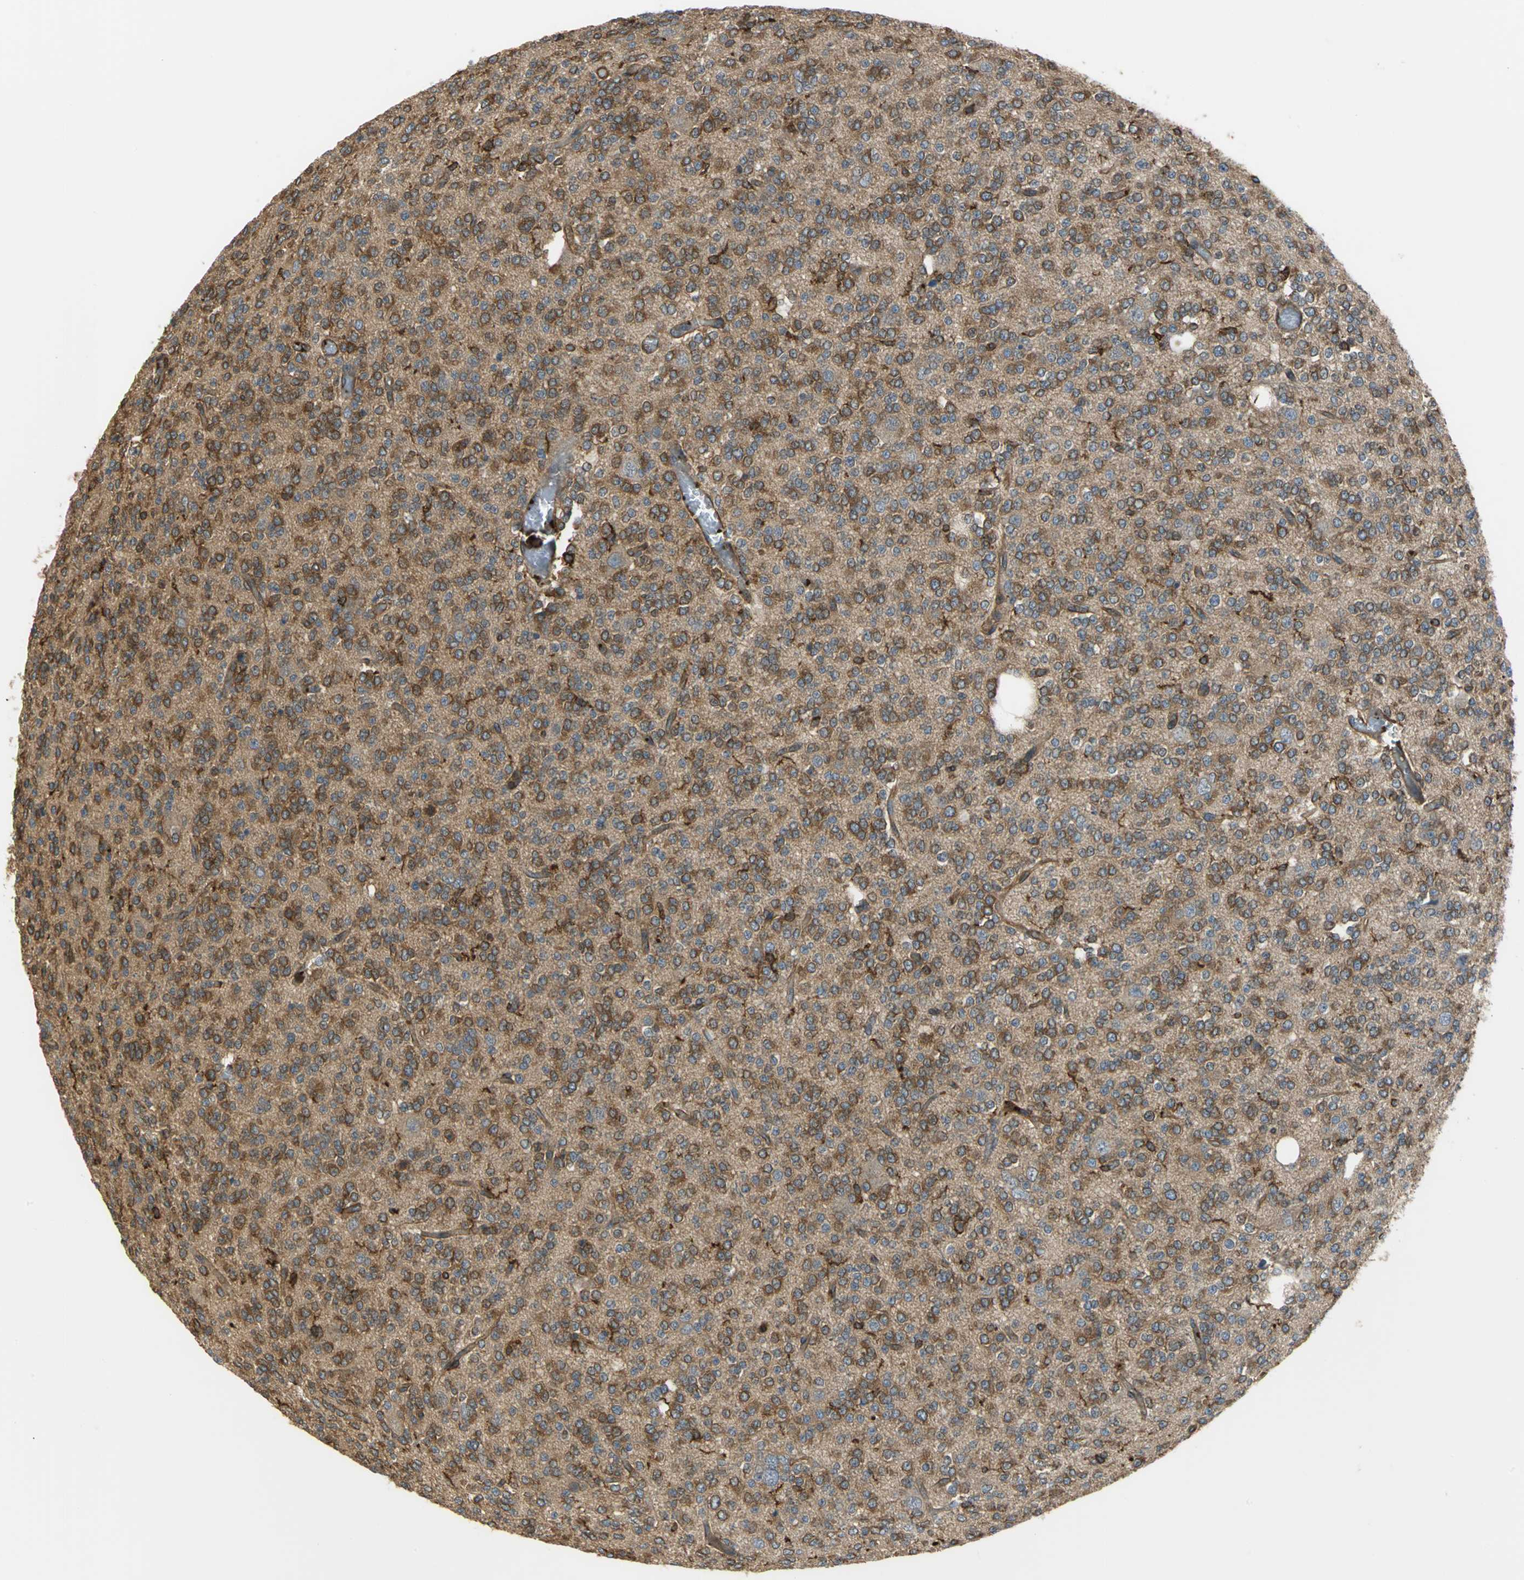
{"staining": {"intensity": "strong", "quantity": ">75%", "location": "cytoplasmic/membranous"}, "tissue": "glioma", "cell_type": "Tumor cells", "image_type": "cancer", "snomed": [{"axis": "morphology", "description": "Glioma, malignant, Low grade"}, {"axis": "topography", "description": "Brain"}], "caption": "Malignant glioma (low-grade) stained for a protein exhibits strong cytoplasmic/membranous positivity in tumor cells.", "gene": "TLN1", "patient": {"sex": "male", "age": 38}}